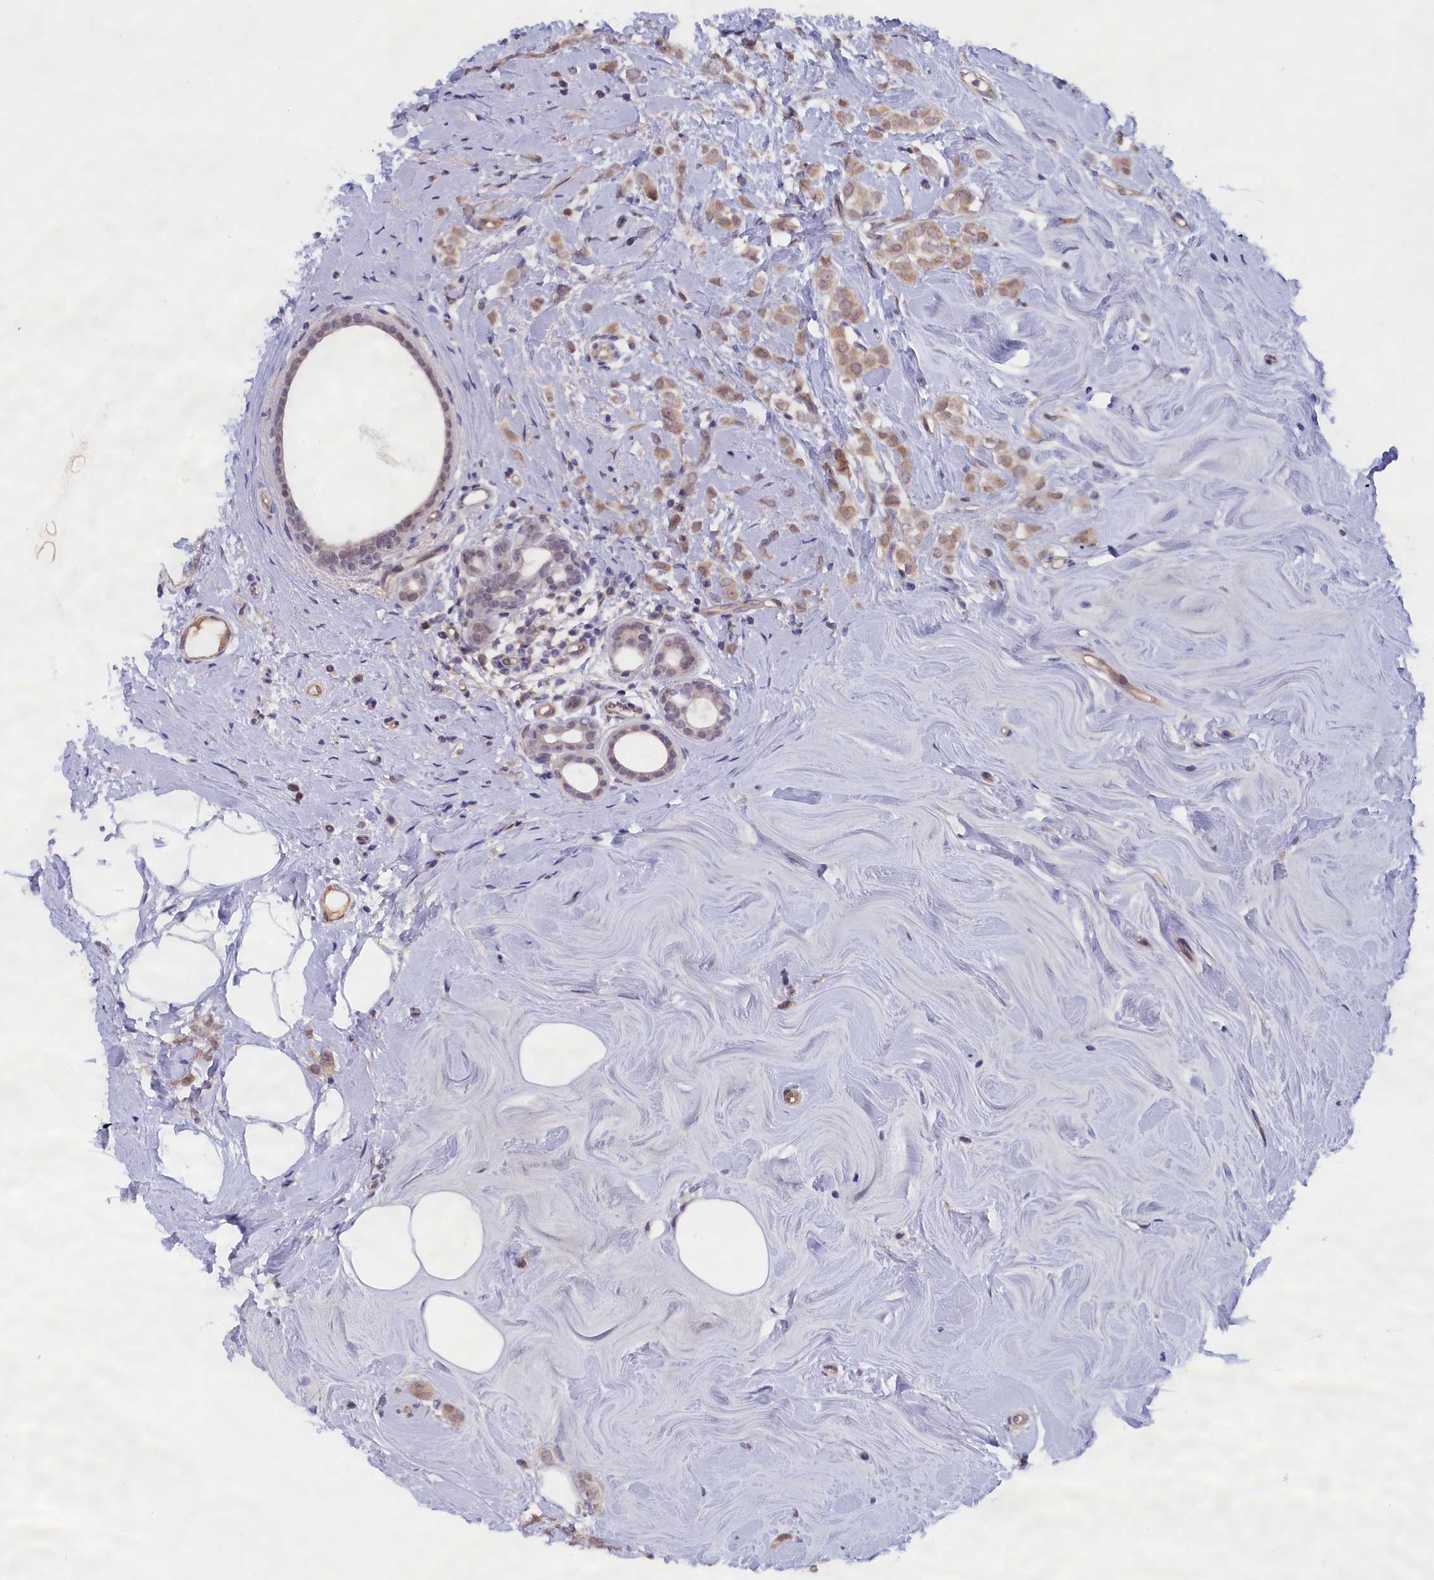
{"staining": {"intensity": "weak", "quantity": ">75%", "location": "cytoplasmic/membranous"}, "tissue": "breast cancer", "cell_type": "Tumor cells", "image_type": "cancer", "snomed": [{"axis": "morphology", "description": "Lobular carcinoma"}, {"axis": "topography", "description": "Breast"}], "caption": "There is low levels of weak cytoplasmic/membranous staining in tumor cells of lobular carcinoma (breast), as demonstrated by immunohistochemical staining (brown color).", "gene": "IGFALS", "patient": {"sex": "female", "age": 47}}